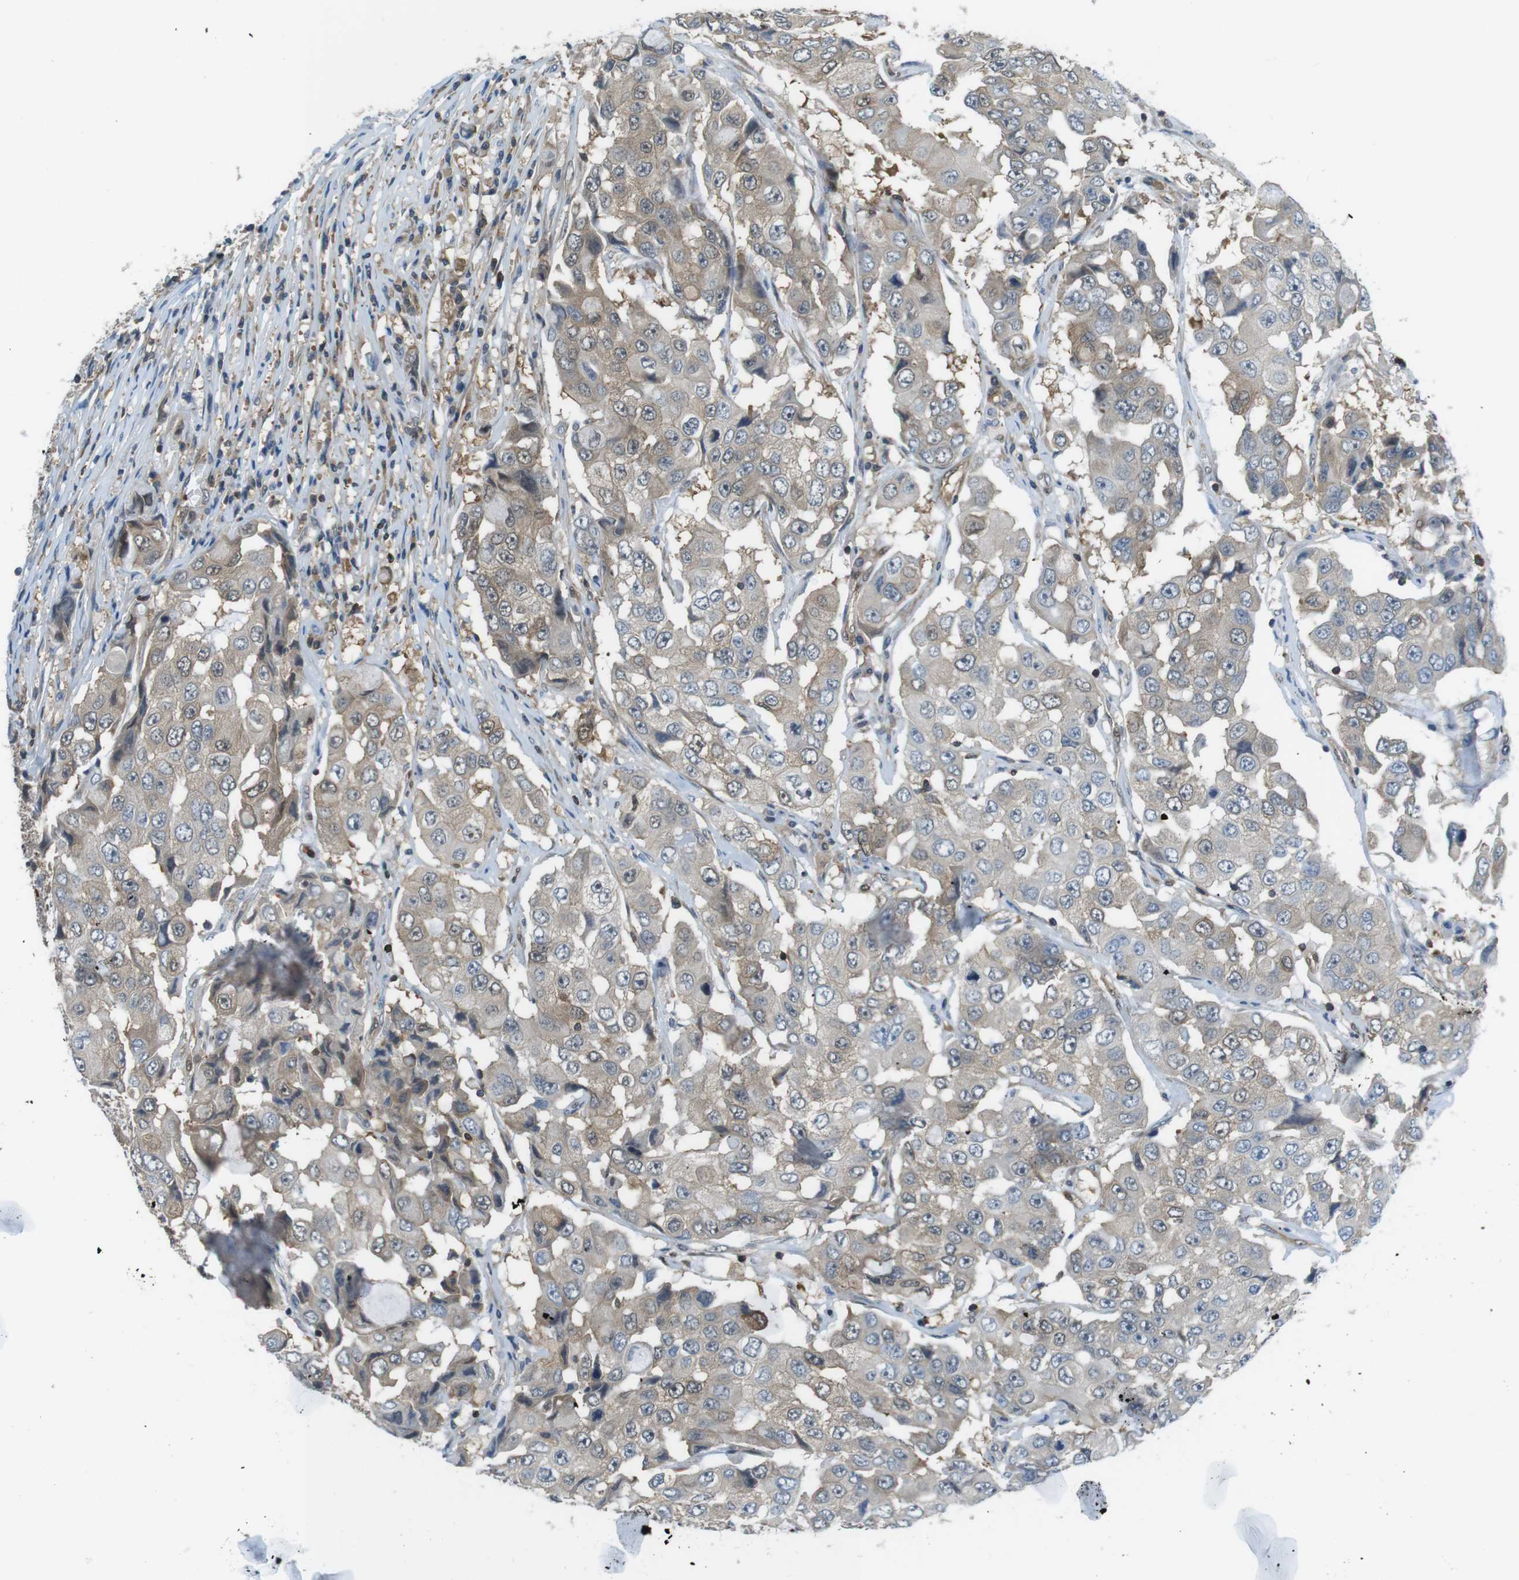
{"staining": {"intensity": "weak", "quantity": ">75%", "location": "cytoplasmic/membranous"}, "tissue": "breast cancer", "cell_type": "Tumor cells", "image_type": "cancer", "snomed": [{"axis": "morphology", "description": "Duct carcinoma"}, {"axis": "topography", "description": "Breast"}], "caption": "About >75% of tumor cells in breast intraductal carcinoma reveal weak cytoplasmic/membranous protein positivity as visualized by brown immunohistochemical staining.", "gene": "TES", "patient": {"sex": "female", "age": 27}}